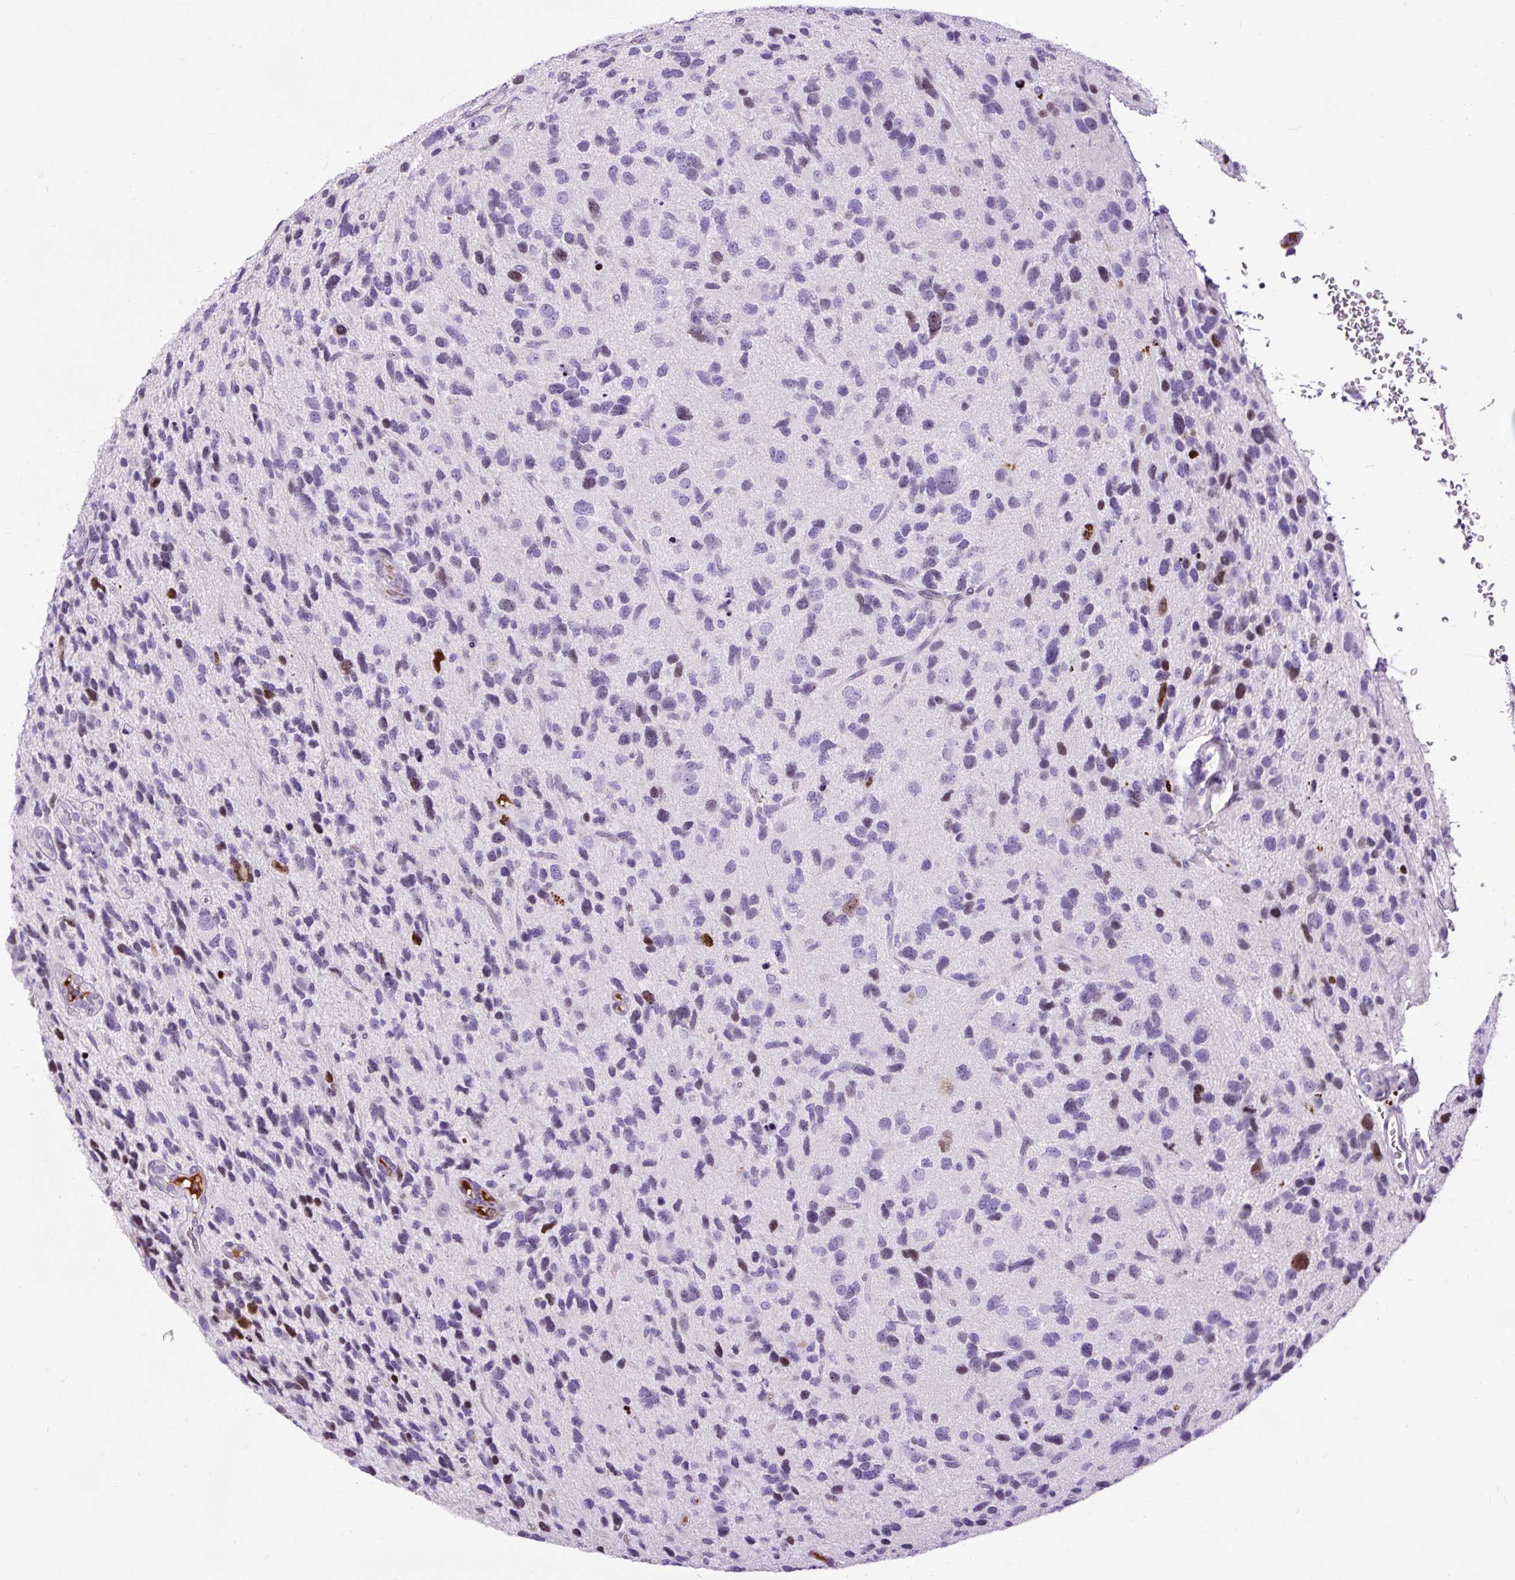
{"staining": {"intensity": "negative", "quantity": "none", "location": "none"}, "tissue": "glioma", "cell_type": "Tumor cells", "image_type": "cancer", "snomed": [{"axis": "morphology", "description": "Glioma, malignant, High grade"}, {"axis": "topography", "description": "Brain"}], "caption": "Immunohistochemical staining of high-grade glioma (malignant) exhibits no significant positivity in tumor cells.", "gene": "SPC24", "patient": {"sex": "female", "age": 58}}